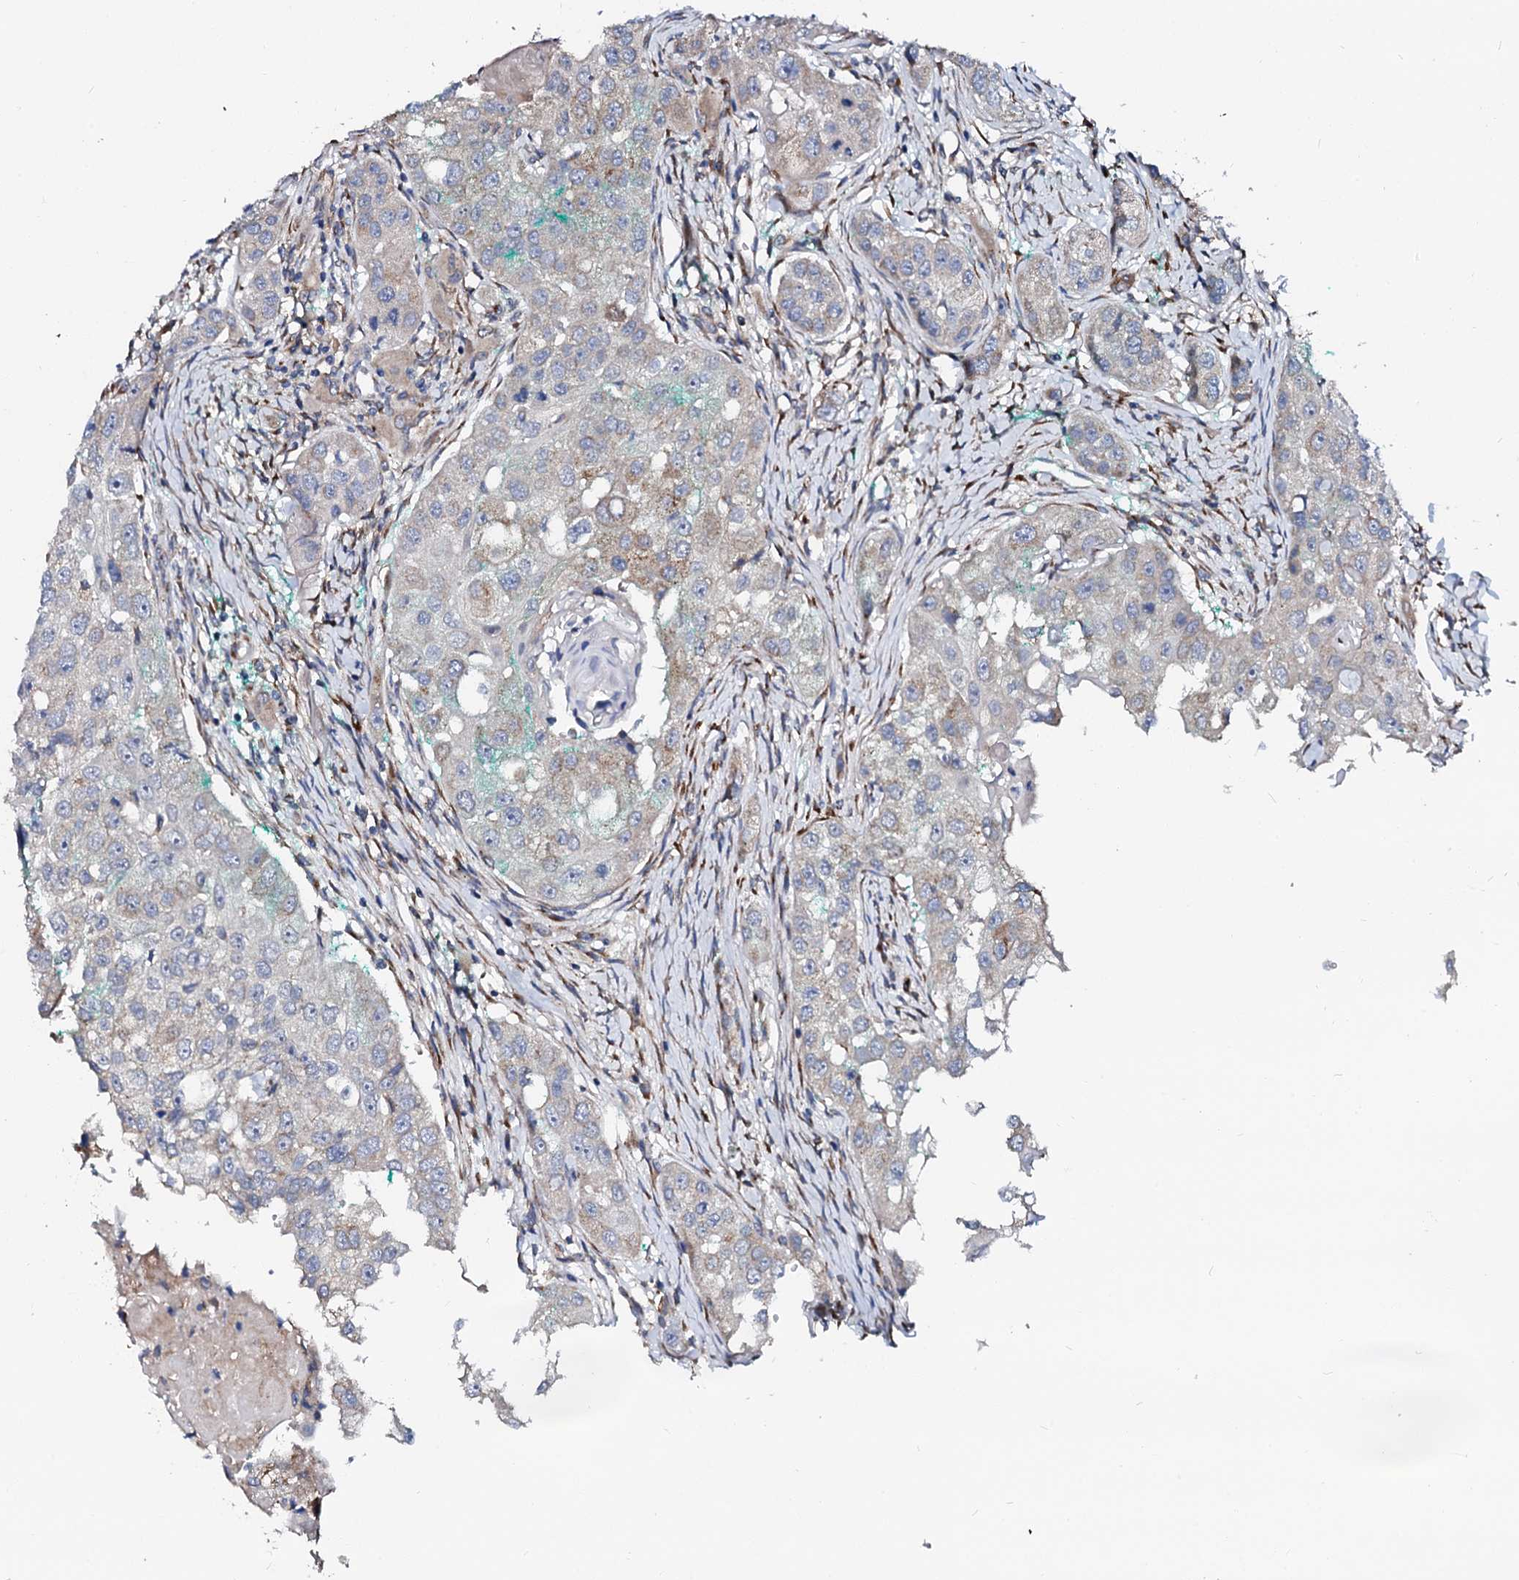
{"staining": {"intensity": "weak", "quantity": "<25%", "location": "cytoplasmic/membranous"}, "tissue": "head and neck cancer", "cell_type": "Tumor cells", "image_type": "cancer", "snomed": [{"axis": "morphology", "description": "Normal tissue, NOS"}, {"axis": "morphology", "description": "Squamous cell carcinoma, NOS"}, {"axis": "topography", "description": "Skeletal muscle"}, {"axis": "topography", "description": "Head-Neck"}], "caption": "High magnification brightfield microscopy of head and neck squamous cell carcinoma stained with DAB (3,3'-diaminobenzidine) (brown) and counterstained with hematoxylin (blue): tumor cells show no significant positivity.", "gene": "LMAN1", "patient": {"sex": "male", "age": 51}}